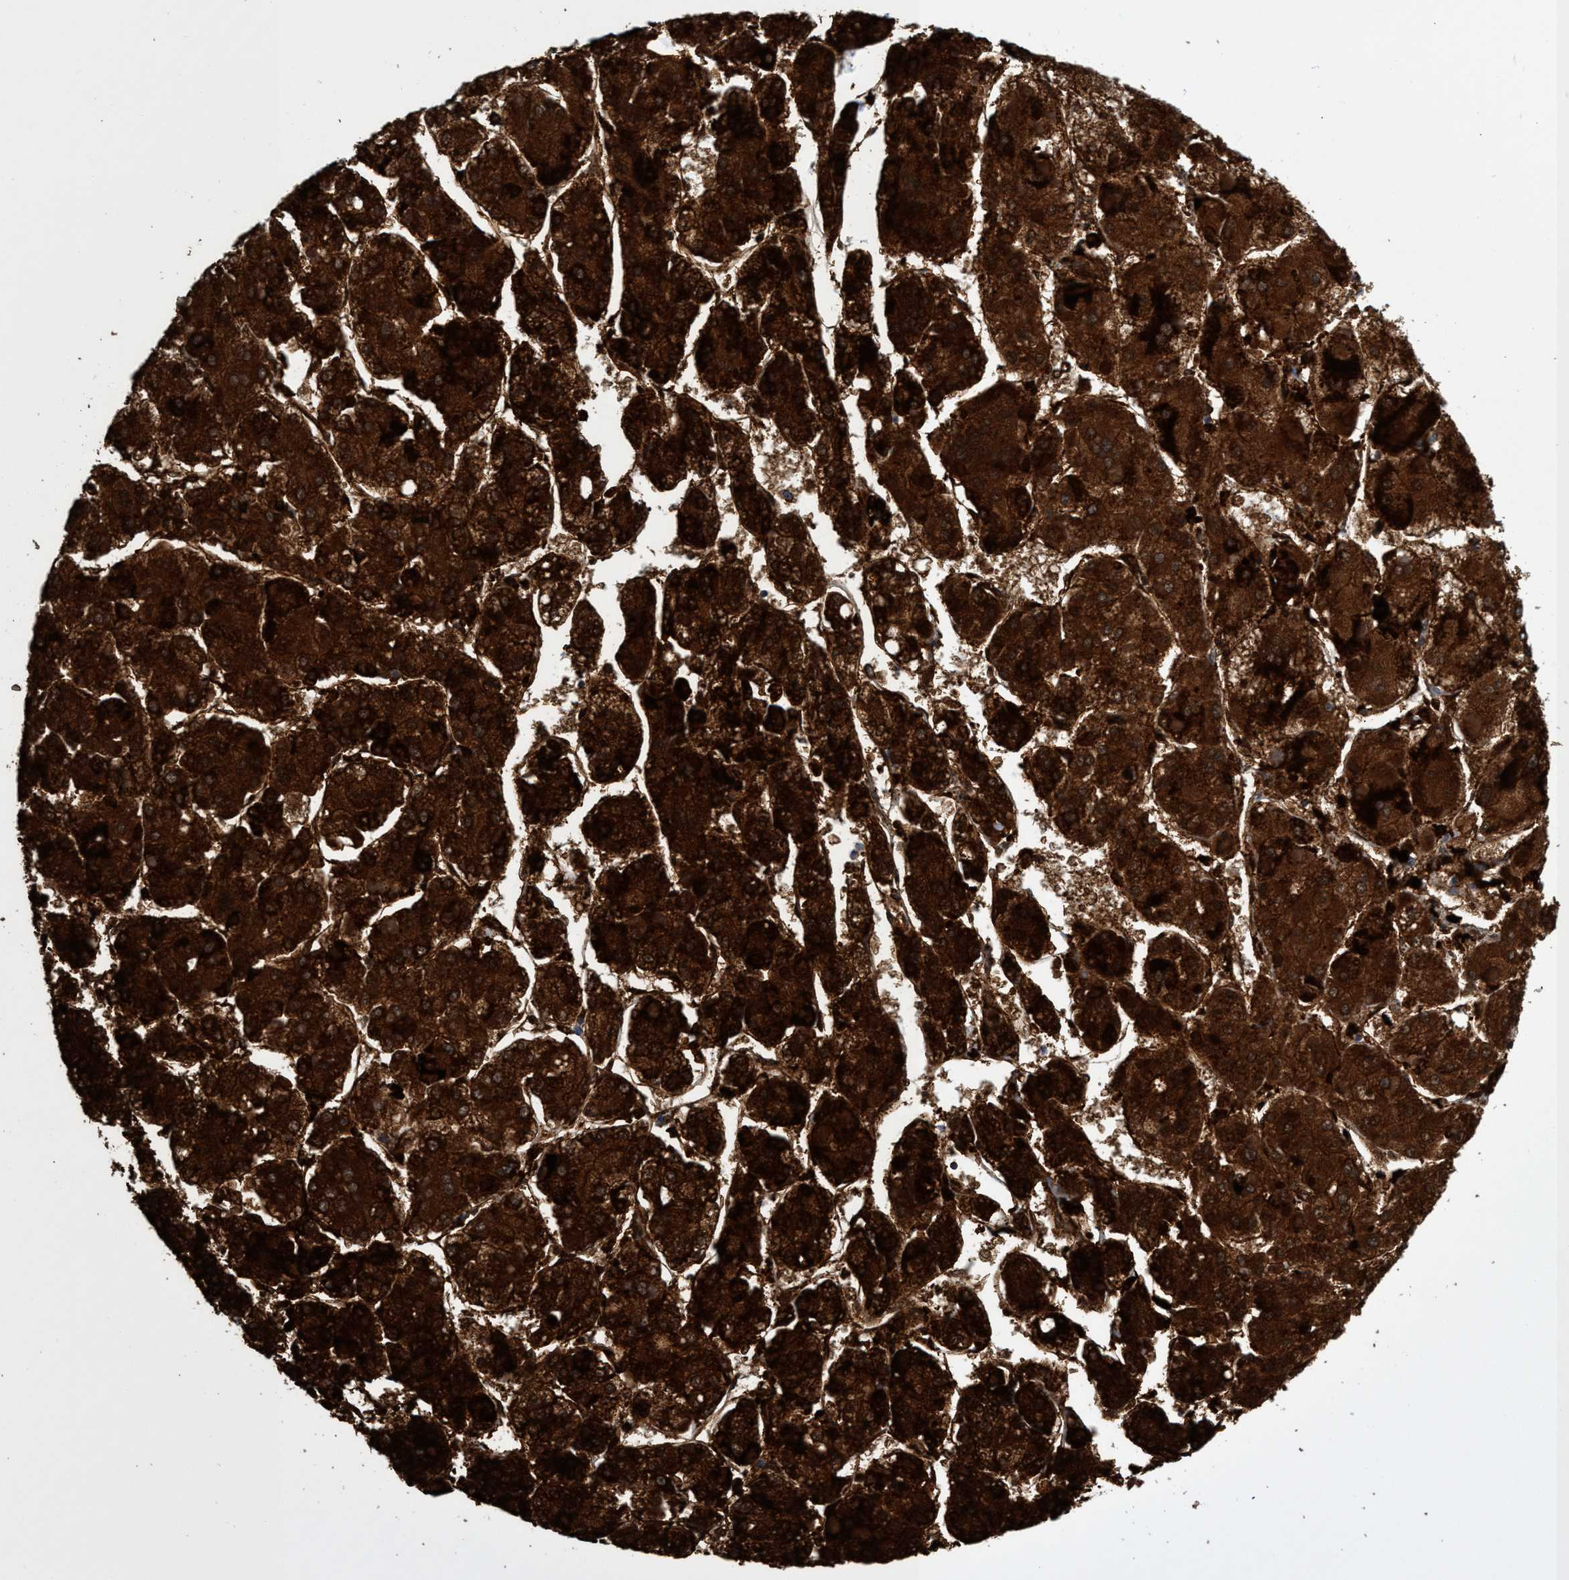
{"staining": {"intensity": "strong", "quantity": ">75%", "location": "cytoplasmic/membranous"}, "tissue": "liver cancer", "cell_type": "Tumor cells", "image_type": "cancer", "snomed": [{"axis": "morphology", "description": "Carcinoma, Hepatocellular, NOS"}, {"axis": "topography", "description": "Liver"}], "caption": "Immunohistochemical staining of human hepatocellular carcinoma (liver) shows strong cytoplasmic/membranous protein positivity in about >75% of tumor cells.", "gene": "CRYZ", "patient": {"sex": "female", "age": 73}}